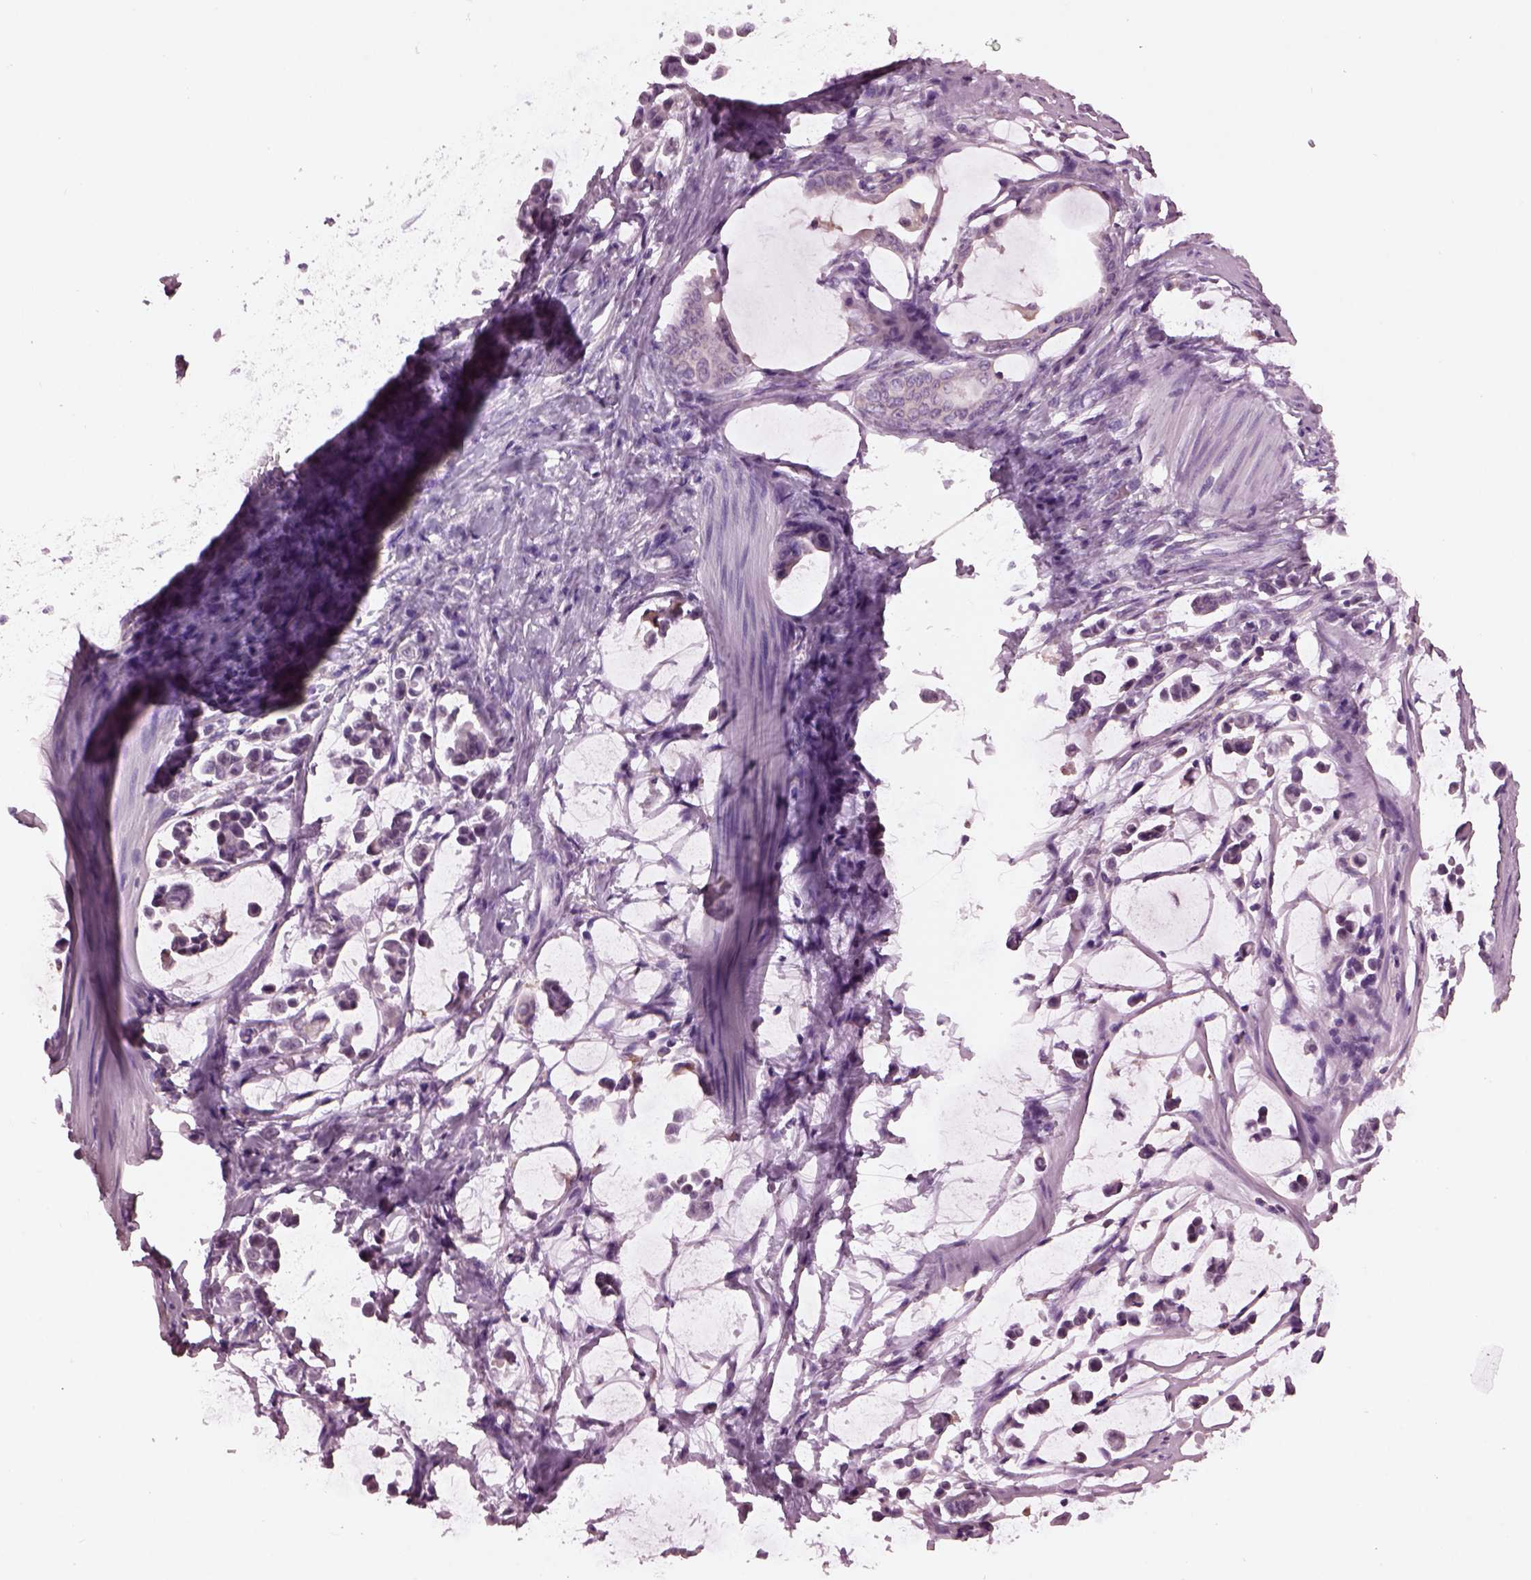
{"staining": {"intensity": "negative", "quantity": "none", "location": "none"}, "tissue": "stomach cancer", "cell_type": "Tumor cells", "image_type": "cancer", "snomed": [{"axis": "morphology", "description": "Adenocarcinoma, NOS"}, {"axis": "topography", "description": "Stomach"}], "caption": "The immunohistochemistry (IHC) image has no significant positivity in tumor cells of stomach adenocarcinoma tissue. (DAB (3,3'-diaminobenzidine) IHC visualized using brightfield microscopy, high magnification).", "gene": "SHTN1", "patient": {"sex": "male", "age": 82}}